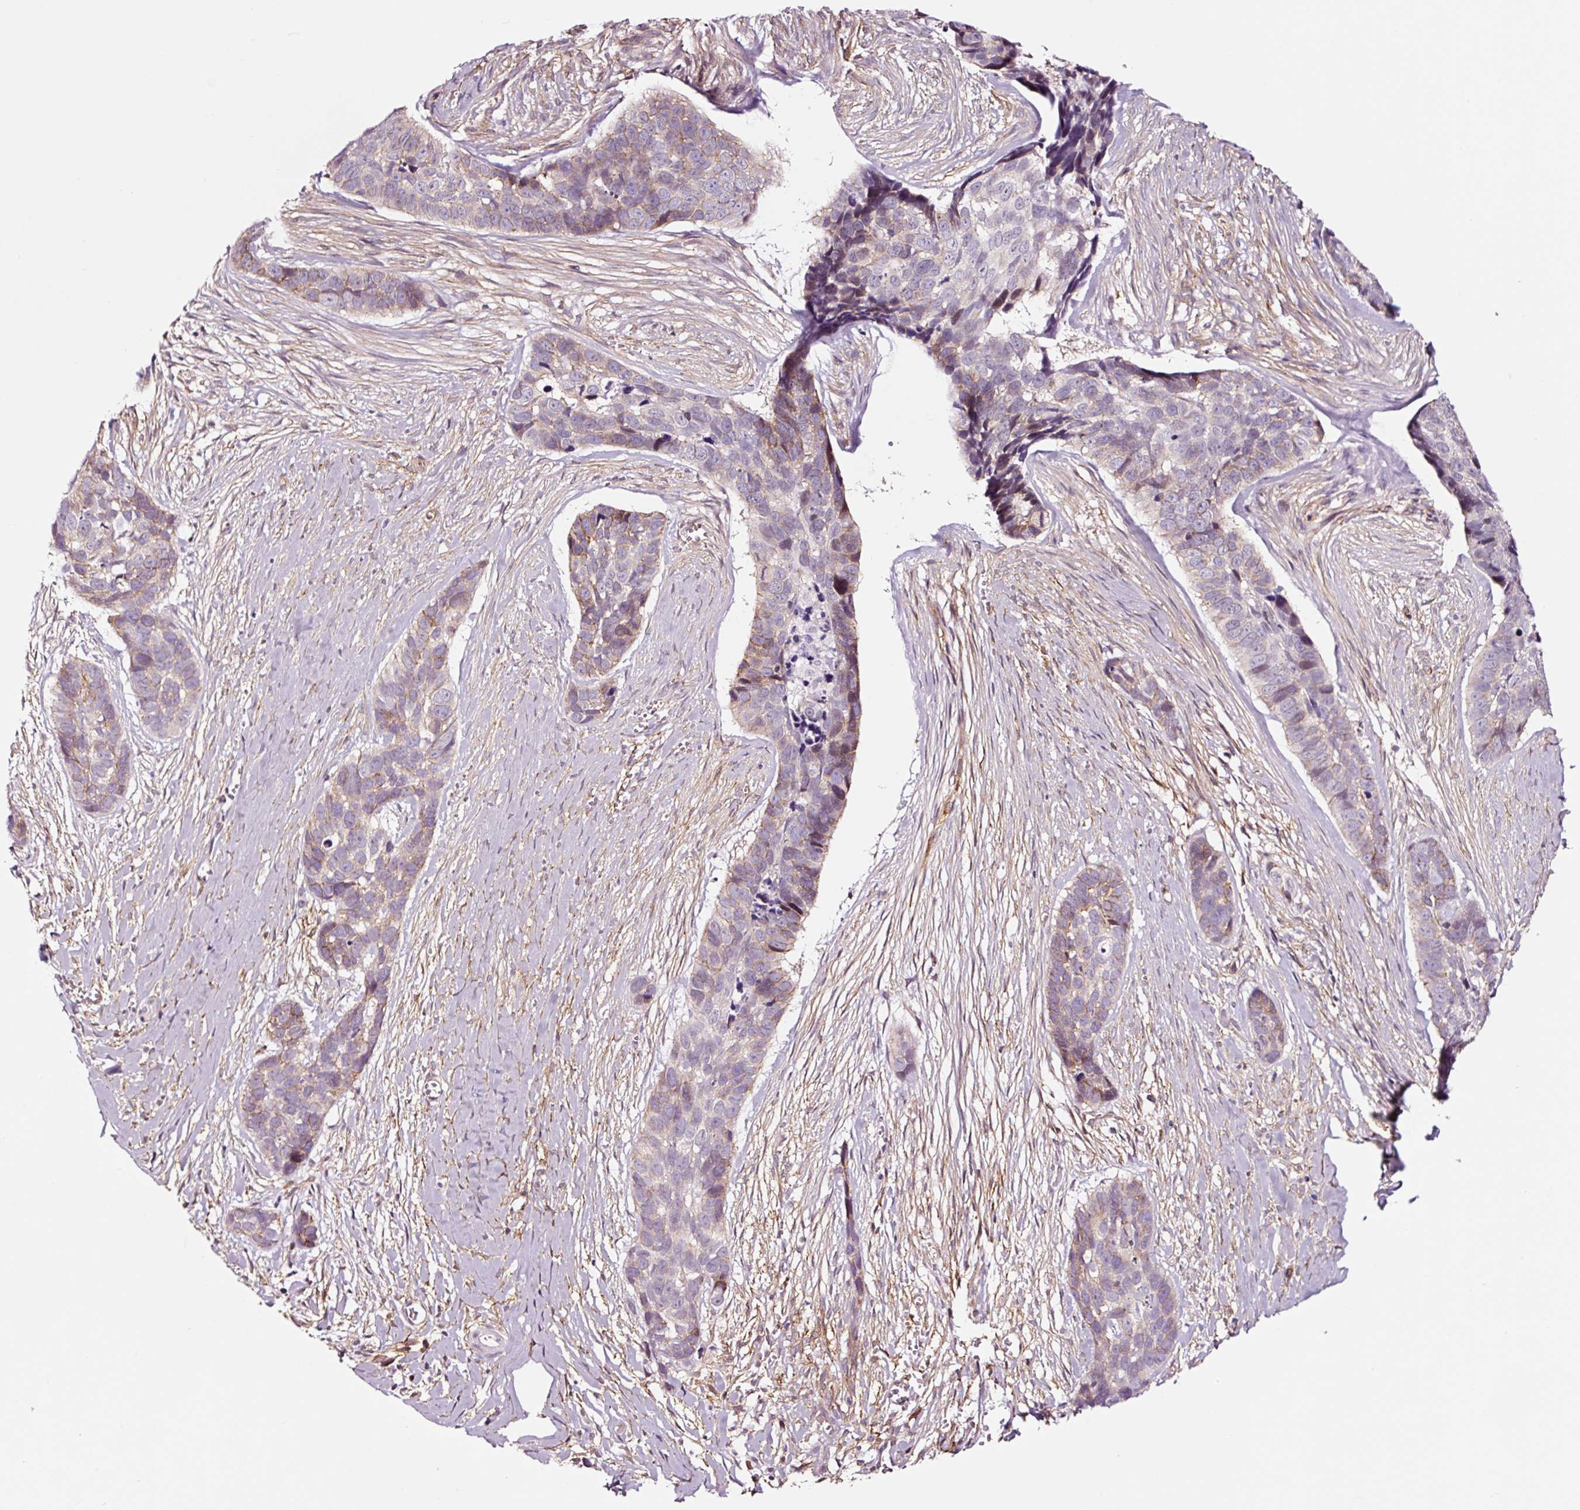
{"staining": {"intensity": "weak", "quantity": "<25%", "location": "cytoplasmic/membranous"}, "tissue": "skin cancer", "cell_type": "Tumor cells", "image_type": "cancer", "snomed": [{"axis": "morphology", "description": "Basal cell carcinoma"}, {"axis": "topography", "description": "Skin"}], "caption": "This histopathology image is of skin cancer stained with immunohistochemistry to label a protein in brown with the nuclei are counter-stained blue. There is no staining in tumor cells. Brightfield microscopy of IHC stained with DAB (brown) and hematoxylin (blue), captured at high magnification.", "gene": "ADD3", "patient": {"sex": "female", "age": 82}}